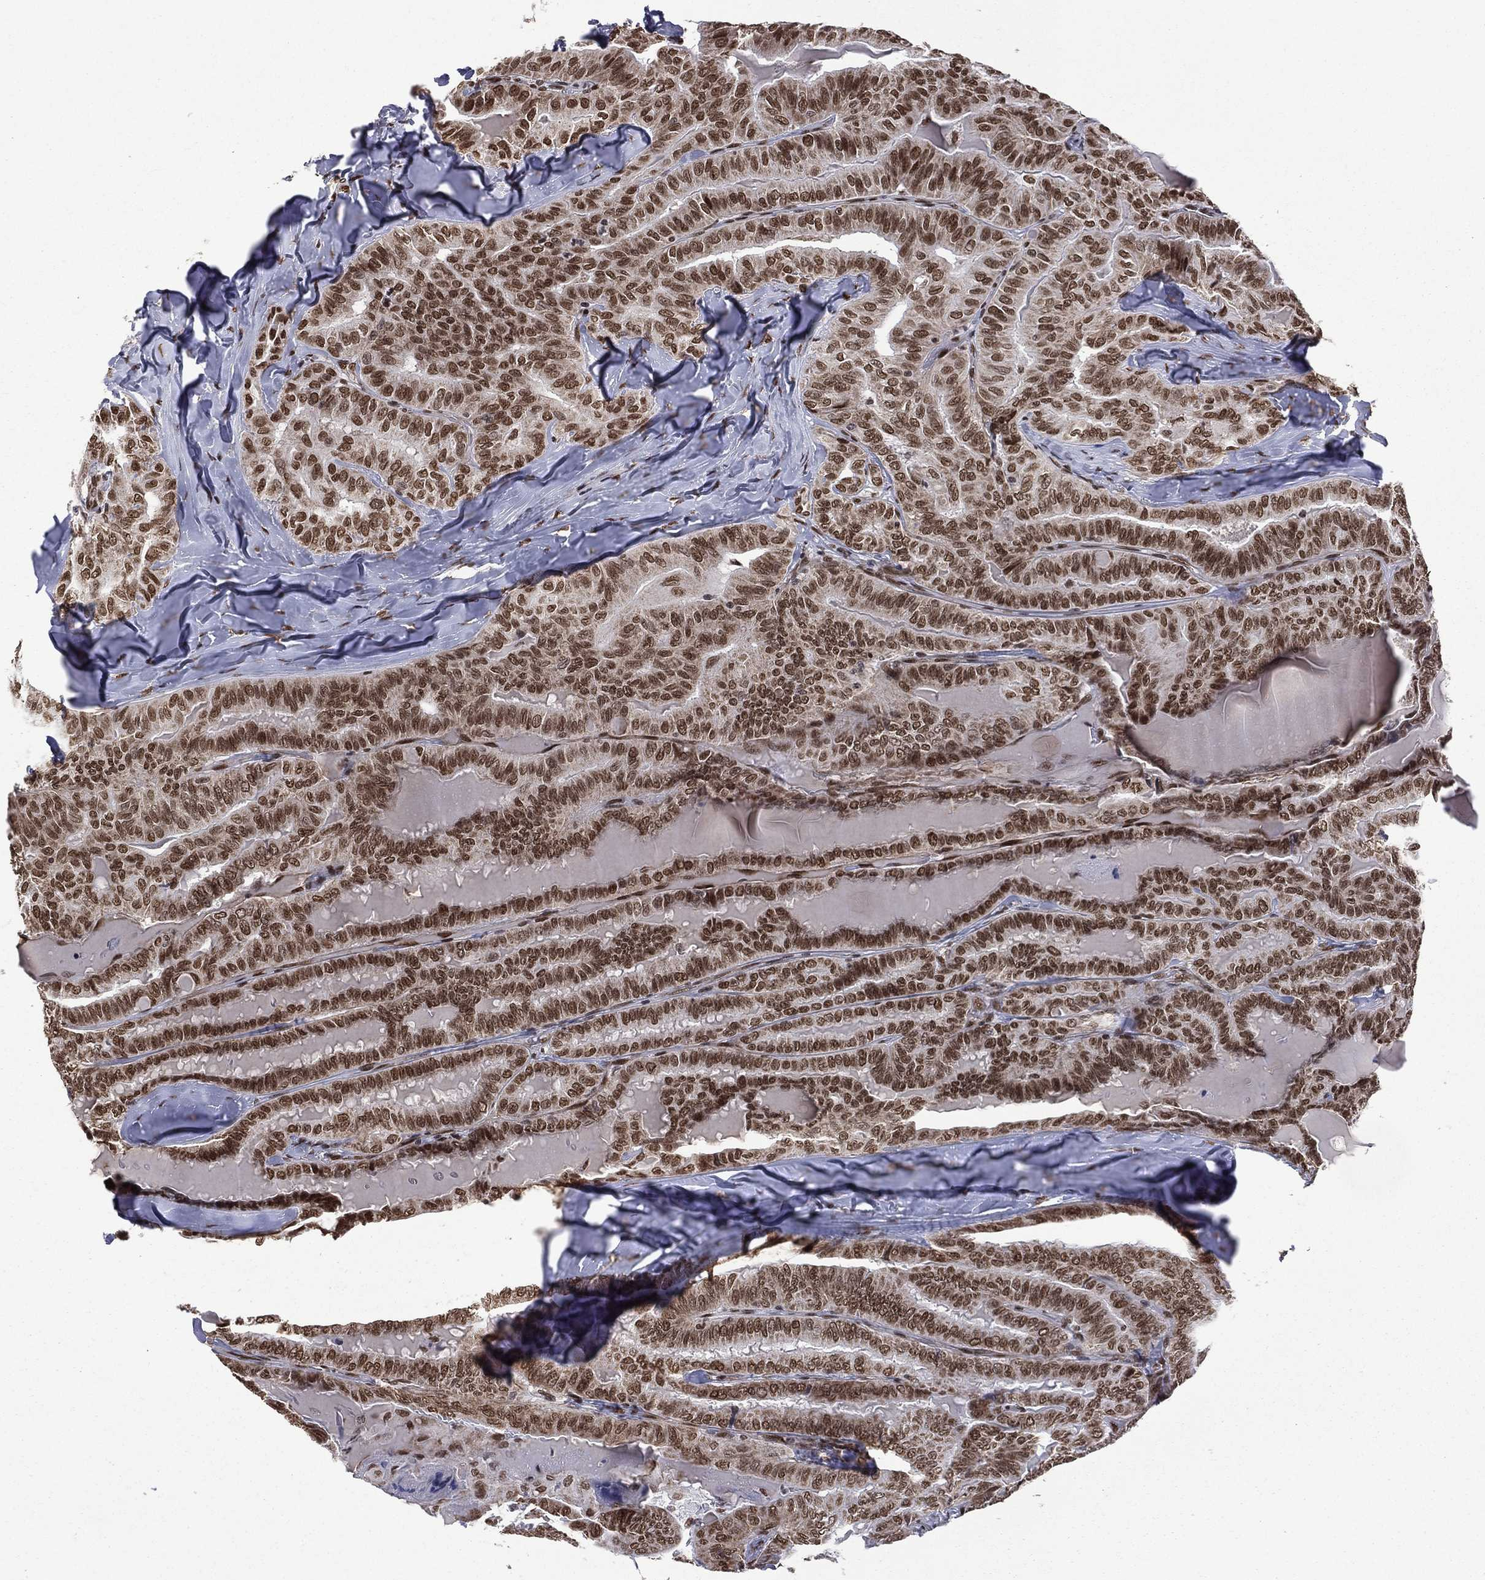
{"staining": {"intensity": "strong", "quantity": ">75%", "location": "nuclear"}, "tissue": "thyroid cancer", "cell_type": "Tumor cells", "image_type": "cancer", "snomed": [{"axis": "morphology", "description": "Papillary adenocarcinoma, NOS"}, {"axis": "topography", "description": "Thyroid gland"}], "caption": "Protein expression analysis of thyroid papillary adenocarcinoma shows strong nuclear positivity in approximately >75% of tumor cells.", "gene": "C5orf24", "patient": {"sex": "female", "age": 68}}